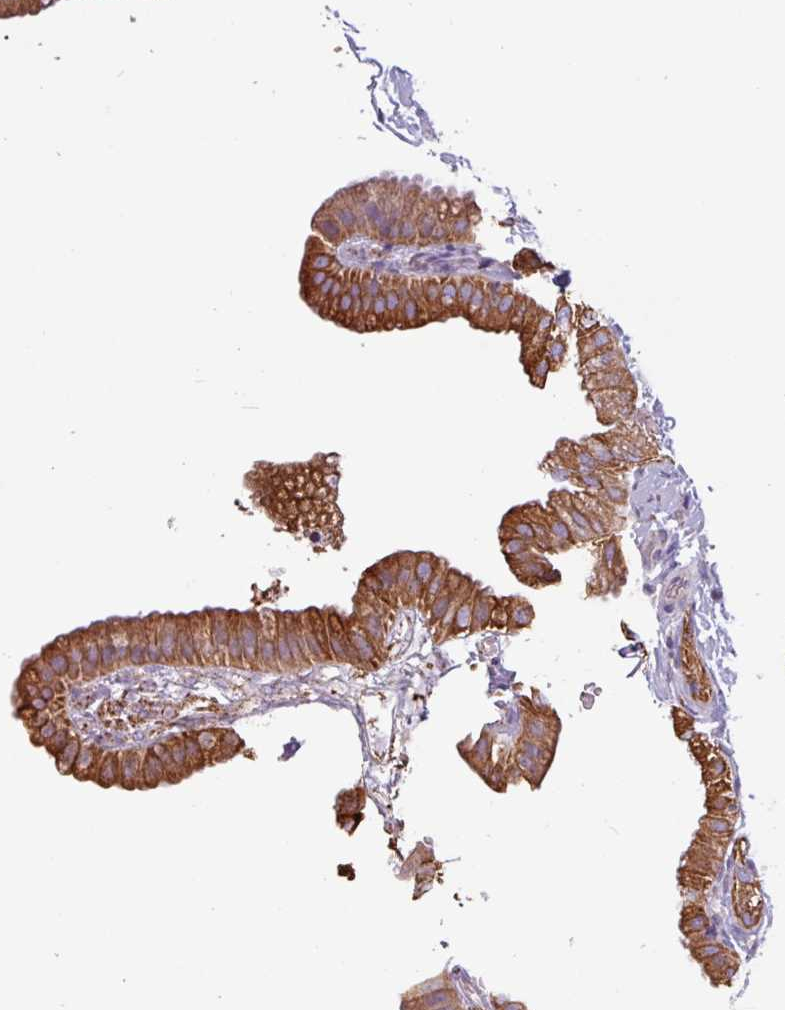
{"staining": {"intensity": "strong", "quantity": ">75%", "location": "cytoplasmic/membranous"}, "tissue": "gallbladder", "cell_type": "Glandular cells", "image_type": "normal", "snomed": [{"axis": "morphology", "description": "Normal tissue, NOS"}, {"axis": "topography", "description": "Gallbladder"}], "caption": "Protein analysis of unremarkable gallbladder demonstrates strong cytoplasmic/membranous staining in approximately >75% of glandular cells.", "gene": "CAMK1", "patient": {"sex": "female", "age": 61}}